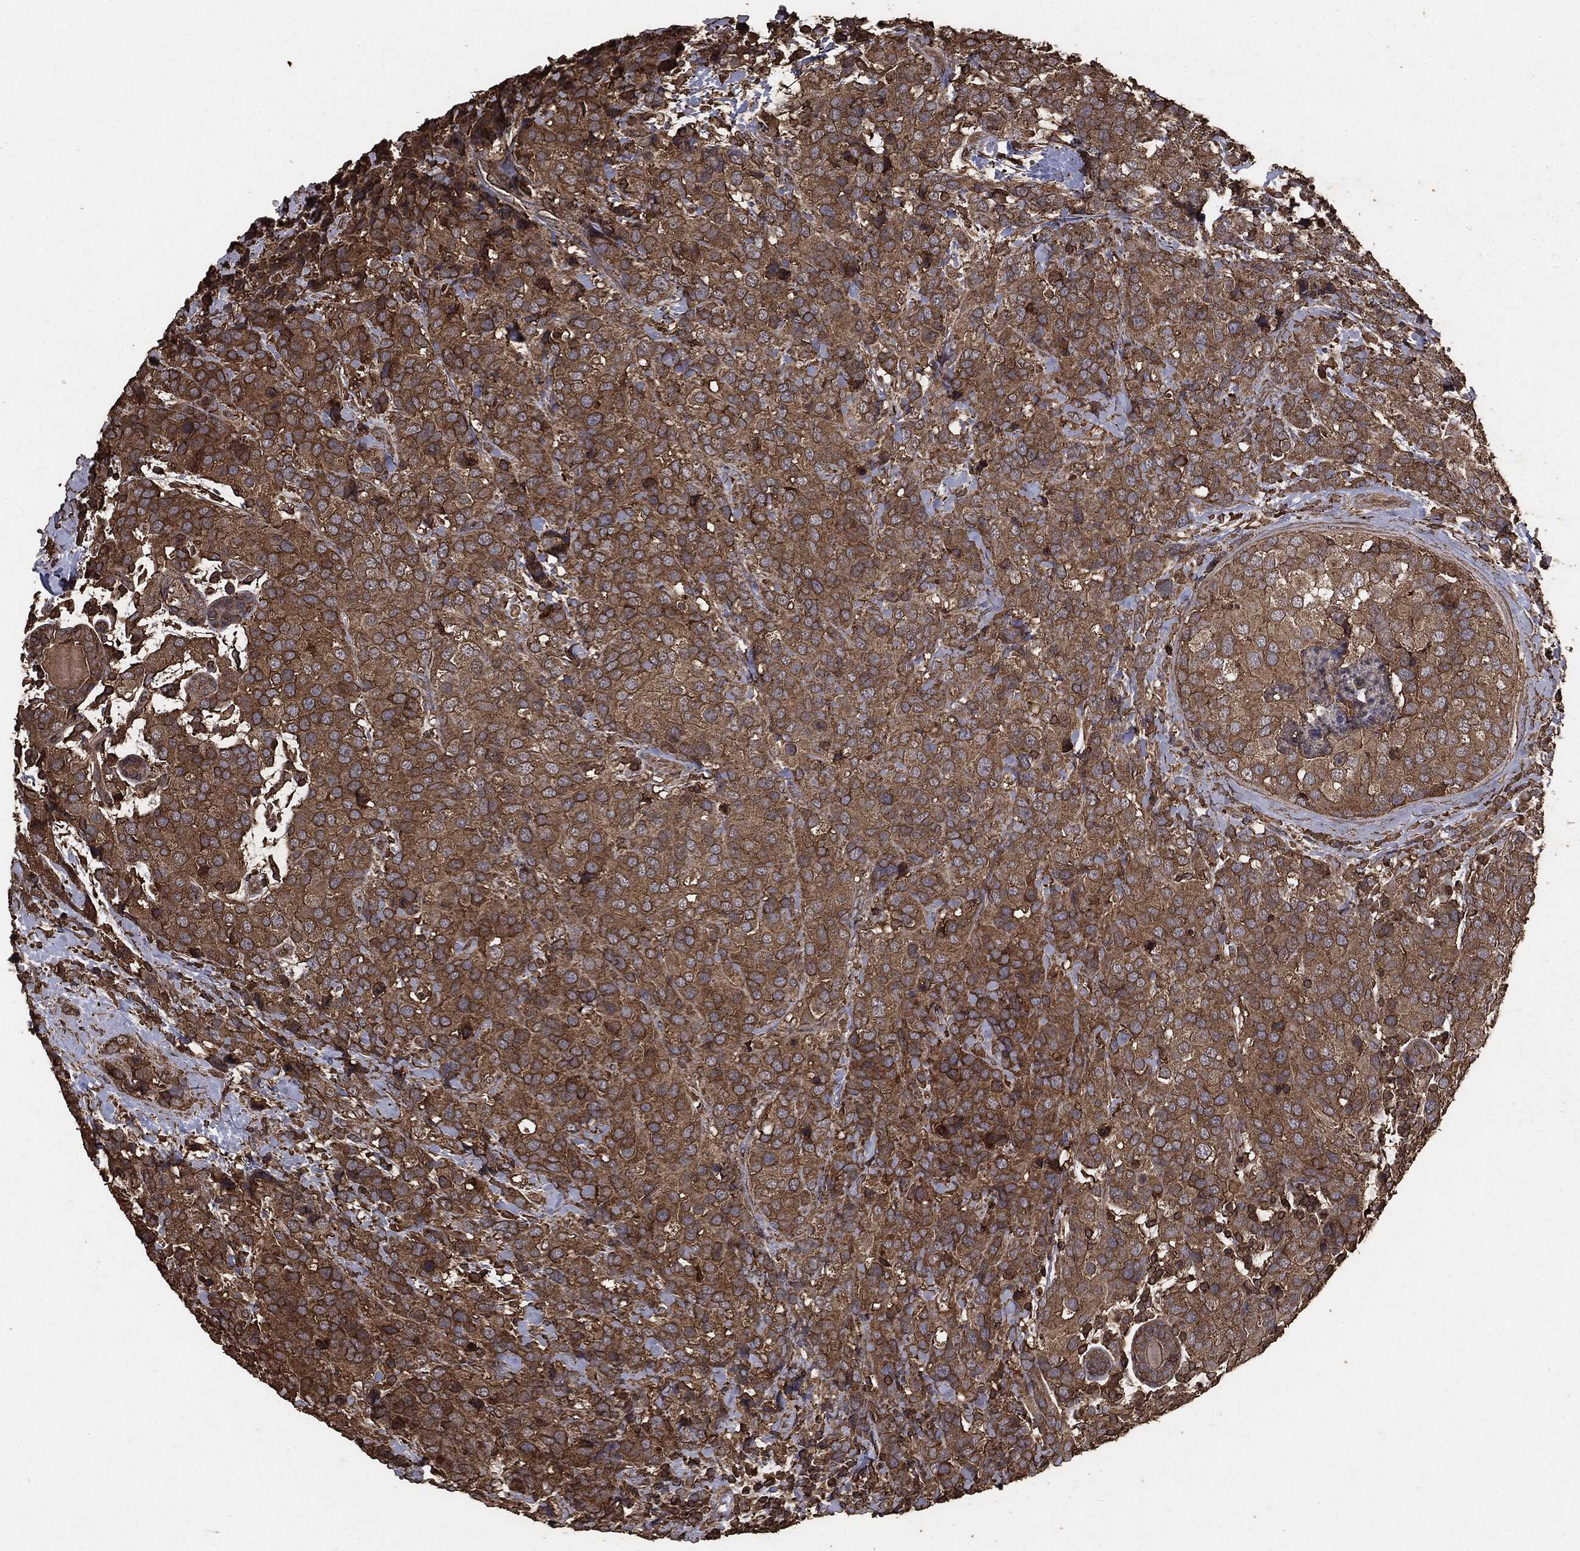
{"staining": {"intensity": "moderate", "quantity": ">75%", "location": "cytoplasmic/membranous"}, "tissue": "breast cancer", "cell_type": "Tumor cells", "image_type": "cancer", "snomed": [{"axis": "morphology", "description": "Lobular carcinoma"}, {"axis": "topography", "description": "Breast"}], "caption": "This image shows IHC staining of human lobular carcinoma (breast), with medium moderate cytoplasmic/membranous positivity in about >75% of tumor cells.", "gene": "MTOR", "patient": {"sex": "female", "age": 59}}